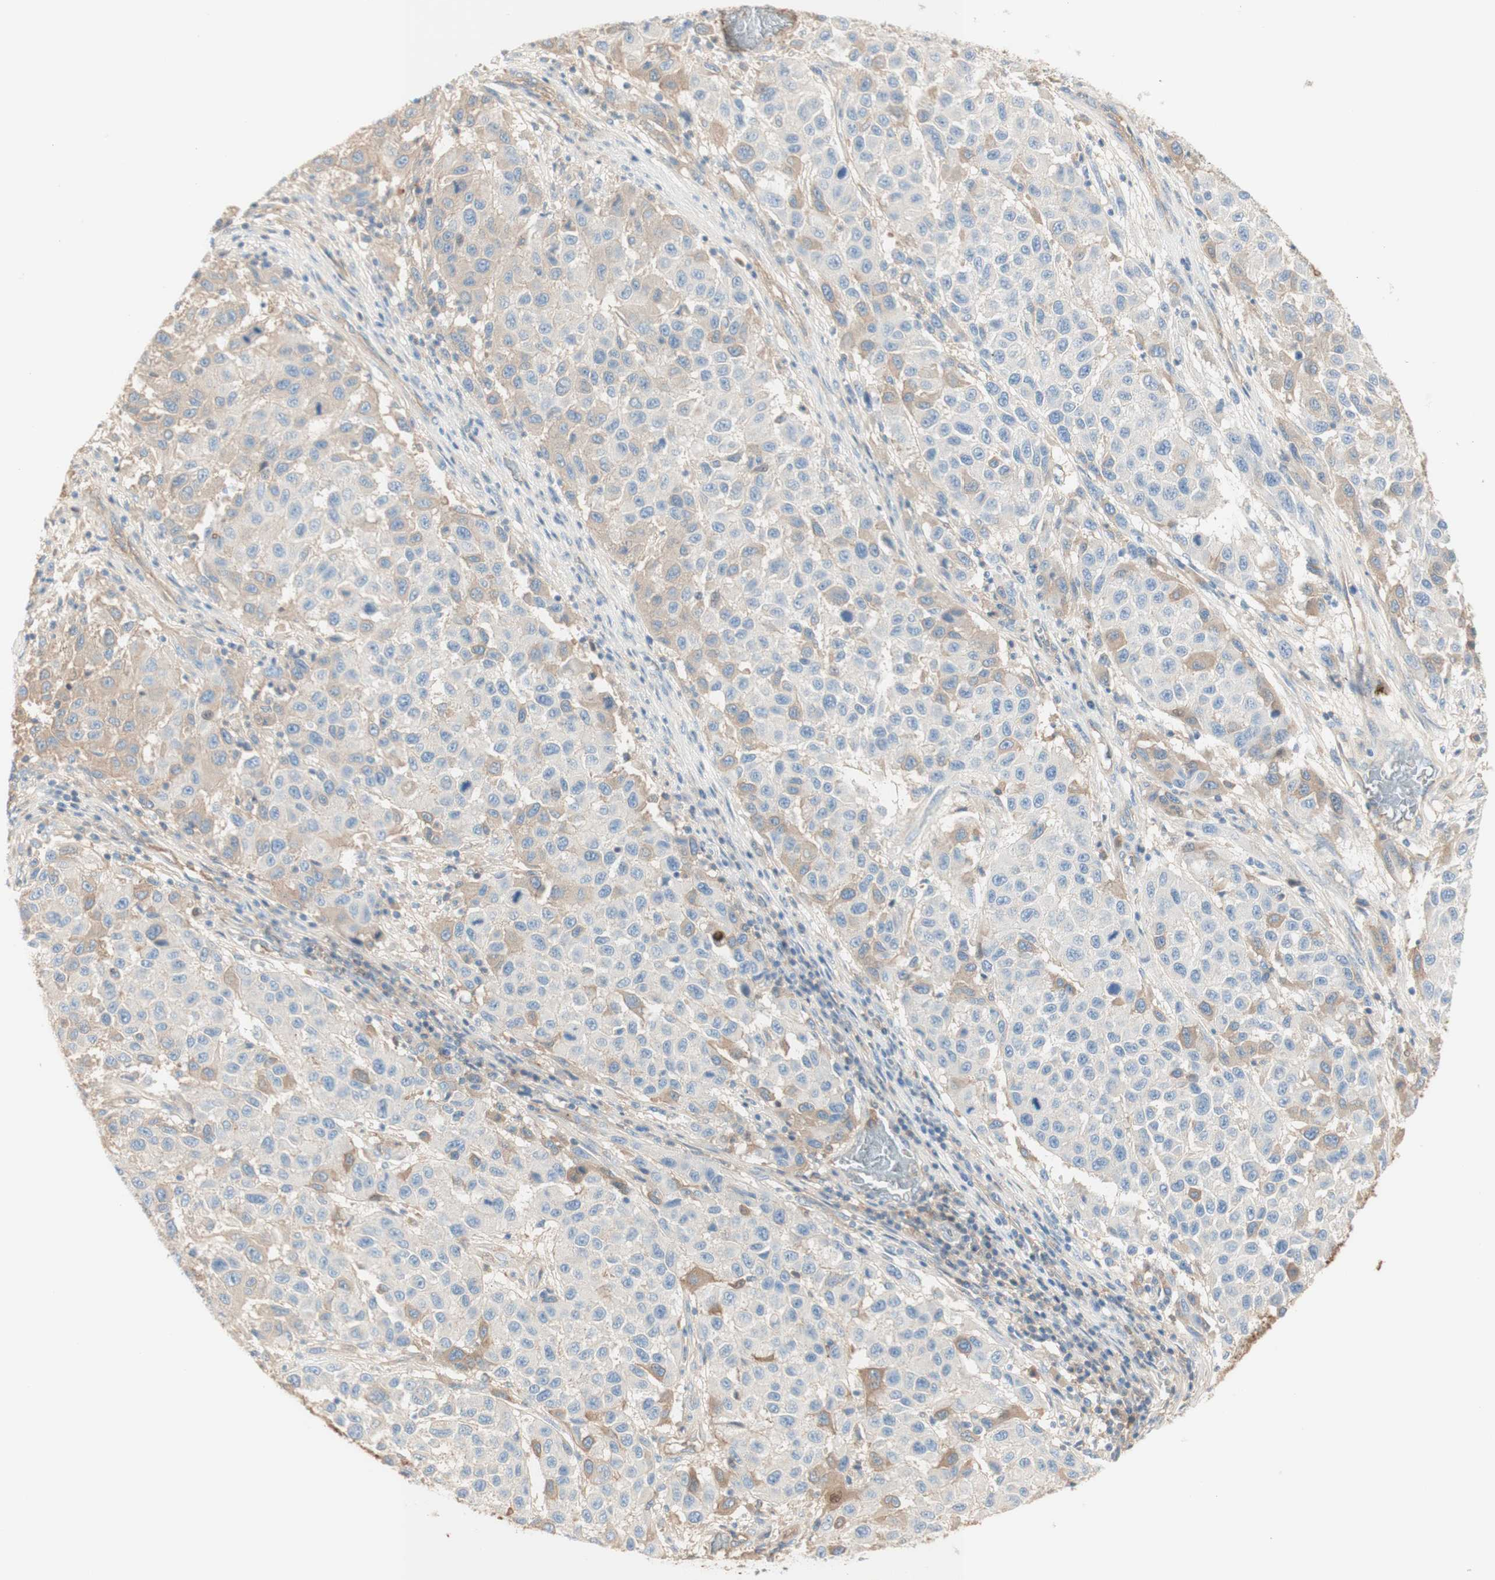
{"staining": {"intensity": "weak", "quantity": "<25%", "location": "cytoplasmic/membranous"}, "tissue": "melanoma", "cell_type": "Tumor cells", "image_type": "cancer", "snomed": [{"axis": "morphology", "description": "Malignant melanoma, Metastatic site"}, {"axis": "topography", "description": "Lymph node"}], "caption": "This histopathology image is of malignant melanoma (metastatic site) stained with immunohistochemistry to label a protein in brown with the nuclei are counter-stained blue. There is no expression in tumor cells. Brightfield microscopy of IHC stained with DAB (3,3'-diaminobenzidine) (brown) and hematoxylin (blue), captured at high magnification.", "gene": "KNG1", "patient": {"sex": "male", "age": 61}}